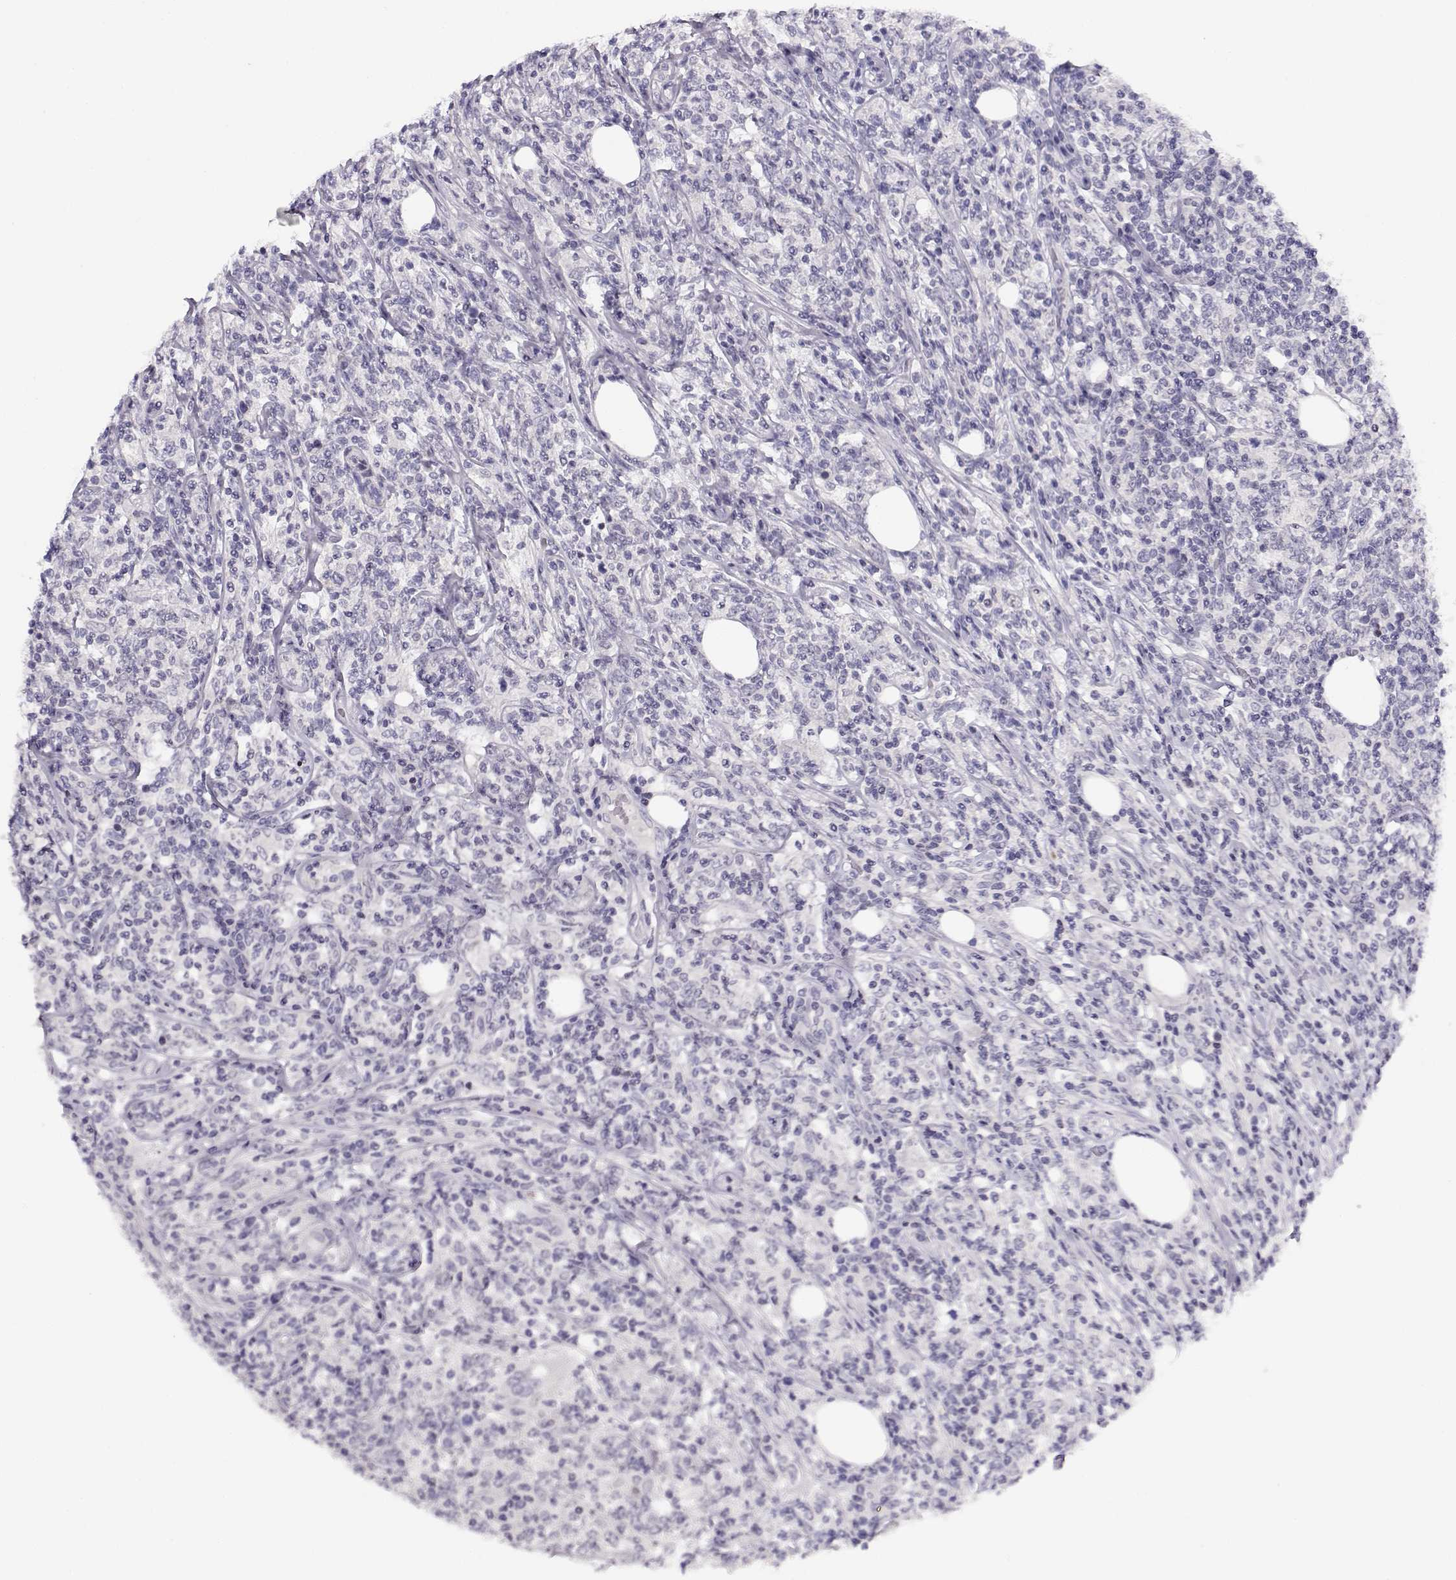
{"staining": {"intensity": "negative", "quantity": "none", "location": "none"}, "tissue": "lymphoma", "cell_type": "Tumor cells", "image_type": "cancer", "snomed": [{"axis": "morphology", "description": "Malignant lymphoma, non-Hodgkin's type, High grade"}, {"axis": "topography", "description": "Lymph node"}], "caption": "This is an IHC photomicrograph of human high-grade malignant lymphoma, non-Hodgkin's type. There is no staining in tumor cells.", "gene": "CRX", "patient": {"sex": "female", "age": 84}}